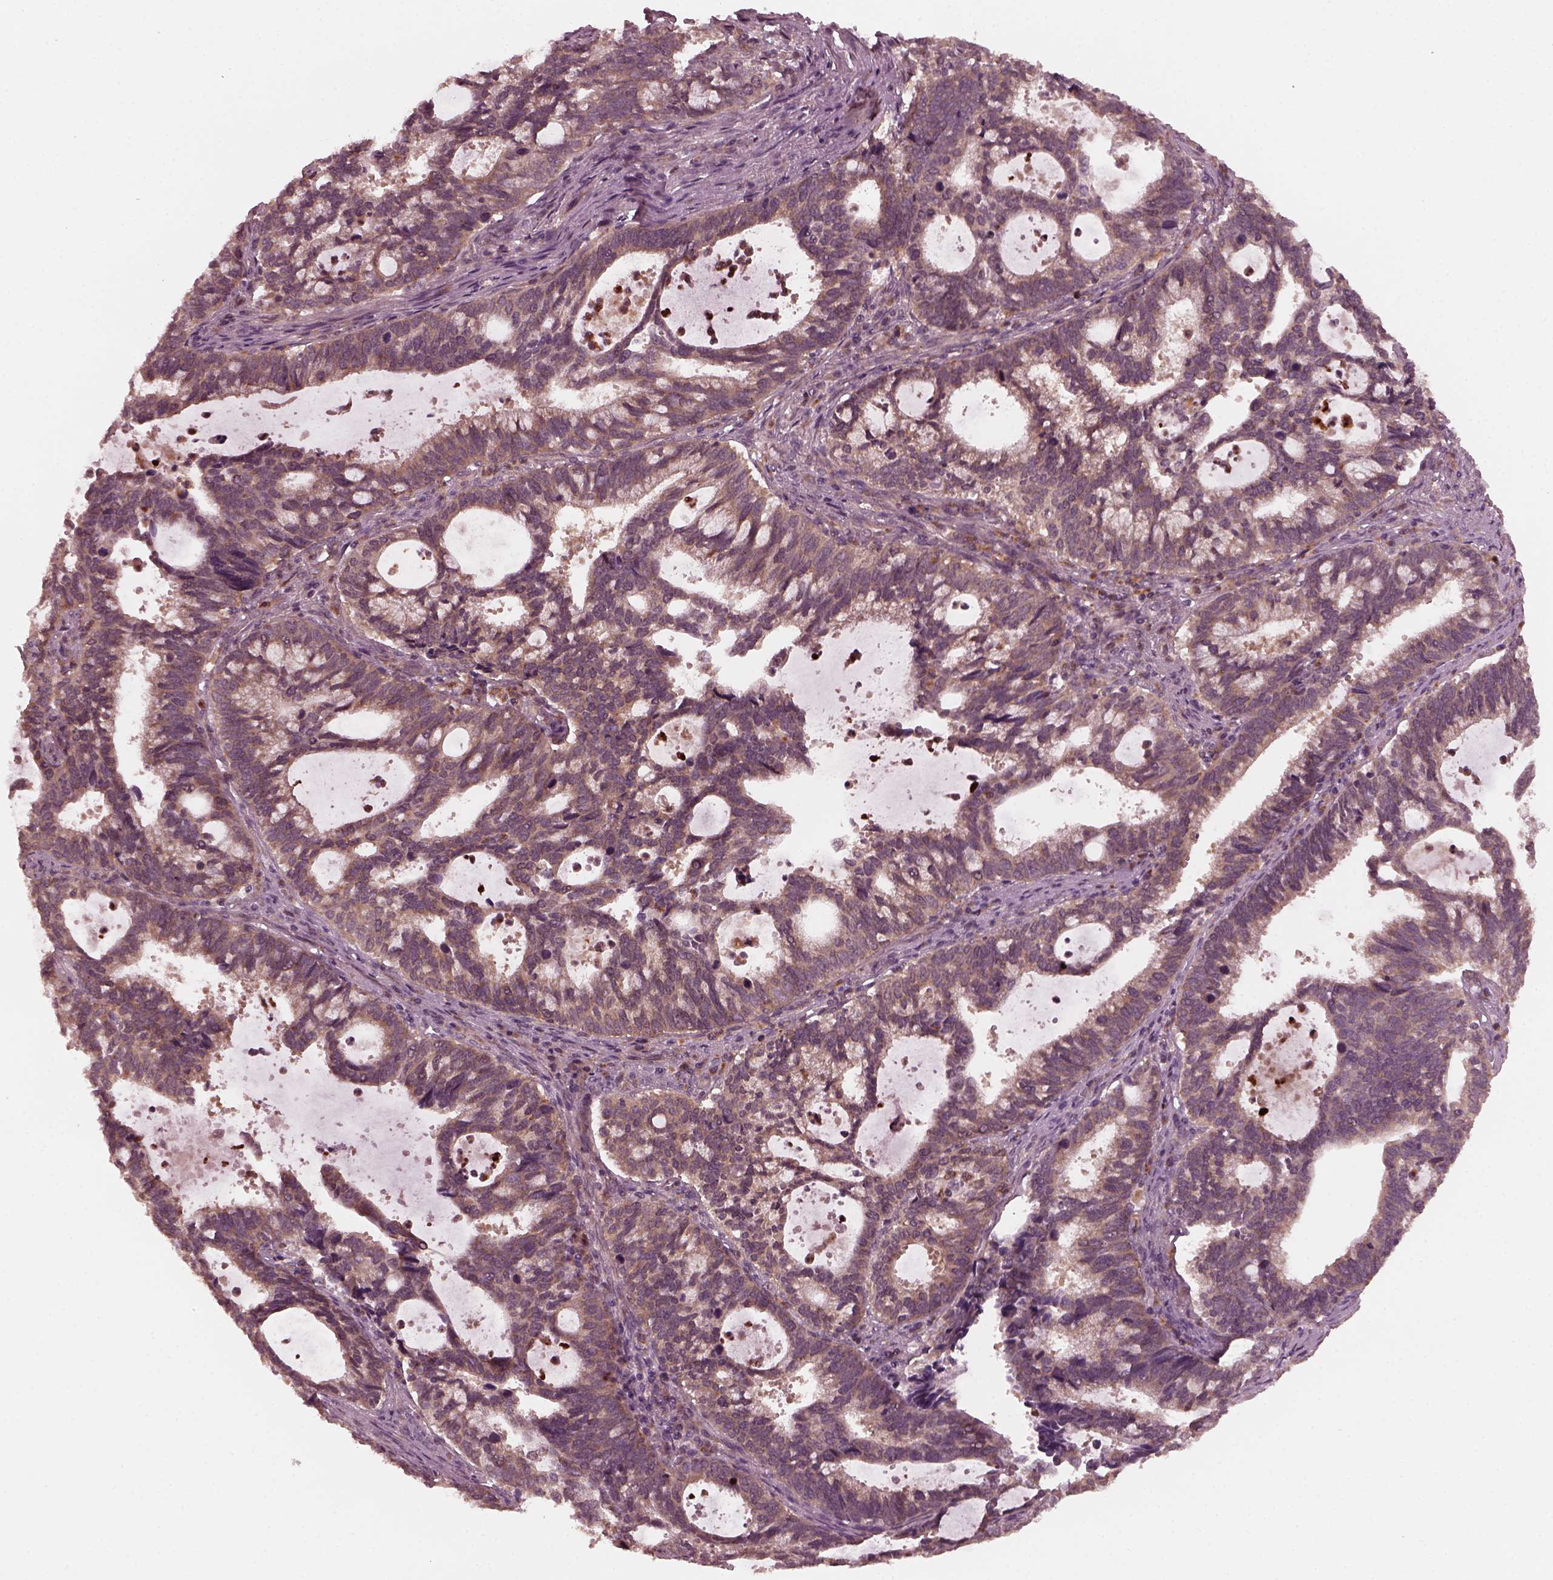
{"staining": {"intensity": "moderate", "quantity": "<25%", "location": "cytoplasmic/membranous"}, "tissue": "cervical cancer", "cell_type": "Tumor cells", "image_type": "cancer", "snomed": [{"axis": "morphology", "description": "Adenocarcinoma, NOS"}, {"axis": "topography", "description": "Cervix"}], "caption": "Moderate cytoplasmic/membranous staining is seen in approximately <25% of tumor cells in cervical adenocarcinoma.", "gene": "FAF2", "patient": {"sex": "female", "age": 42}}